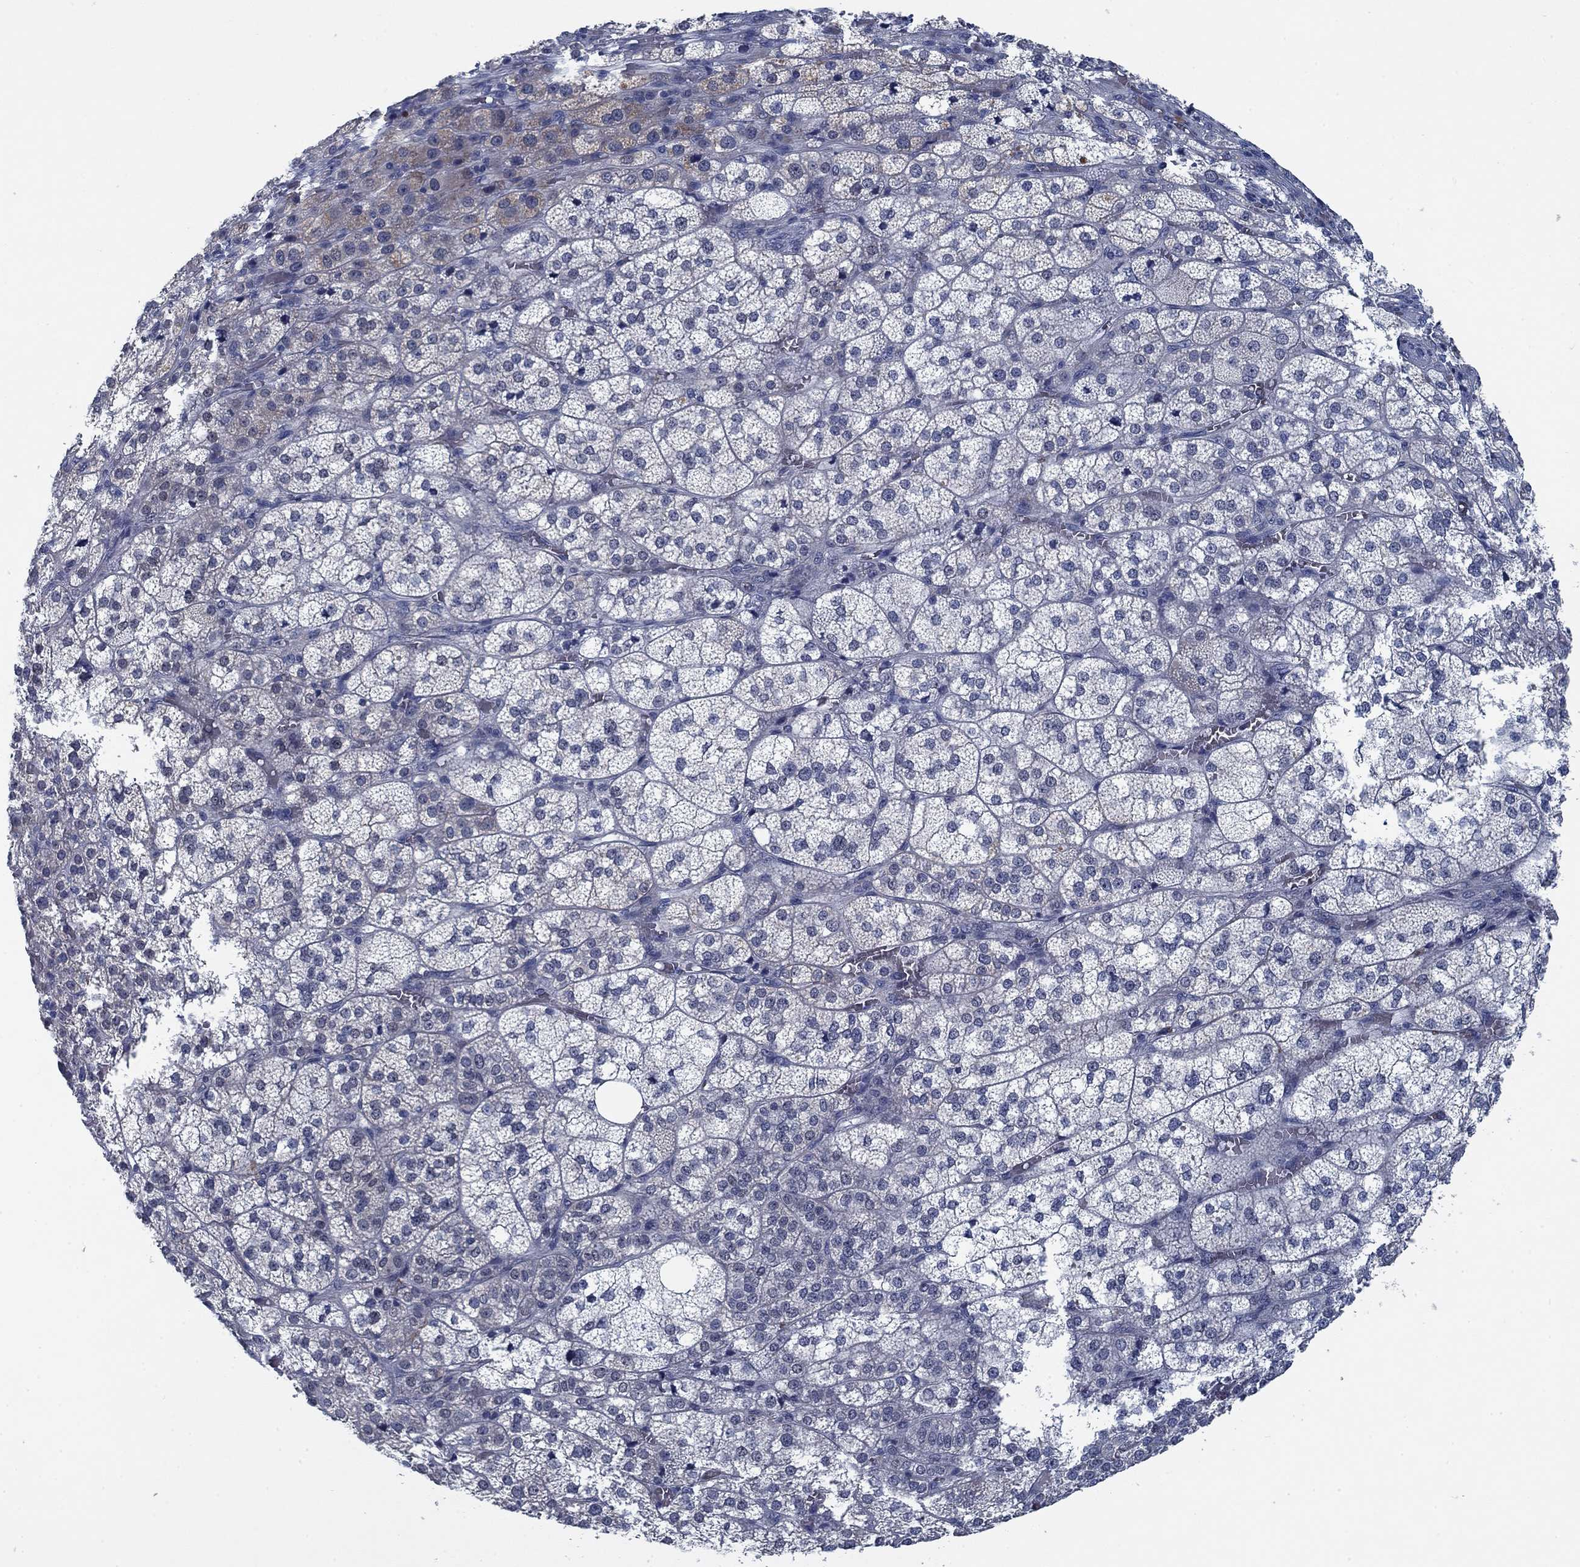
{"staining": {"intensity": "negative", "quantity": "none", "location": "none"}, "tissue": "adrenal gland", "cell_type": "Glandular cells", "image_type": "normal", "snomed": [{"axis": "morphology", "description": "Normal tissue, NOS"}, {"axis": "topography", "description": "Adrenal gland"}], "caption": "Immunohistochemistry of normal human adrenal gland exhibits no staining in glandular cells. (DAB (3,3'-diaminobenzidine) IHC, high magnification).", "gene": "PNMA8A", "patient": {"sex": "female", "age": 60}}